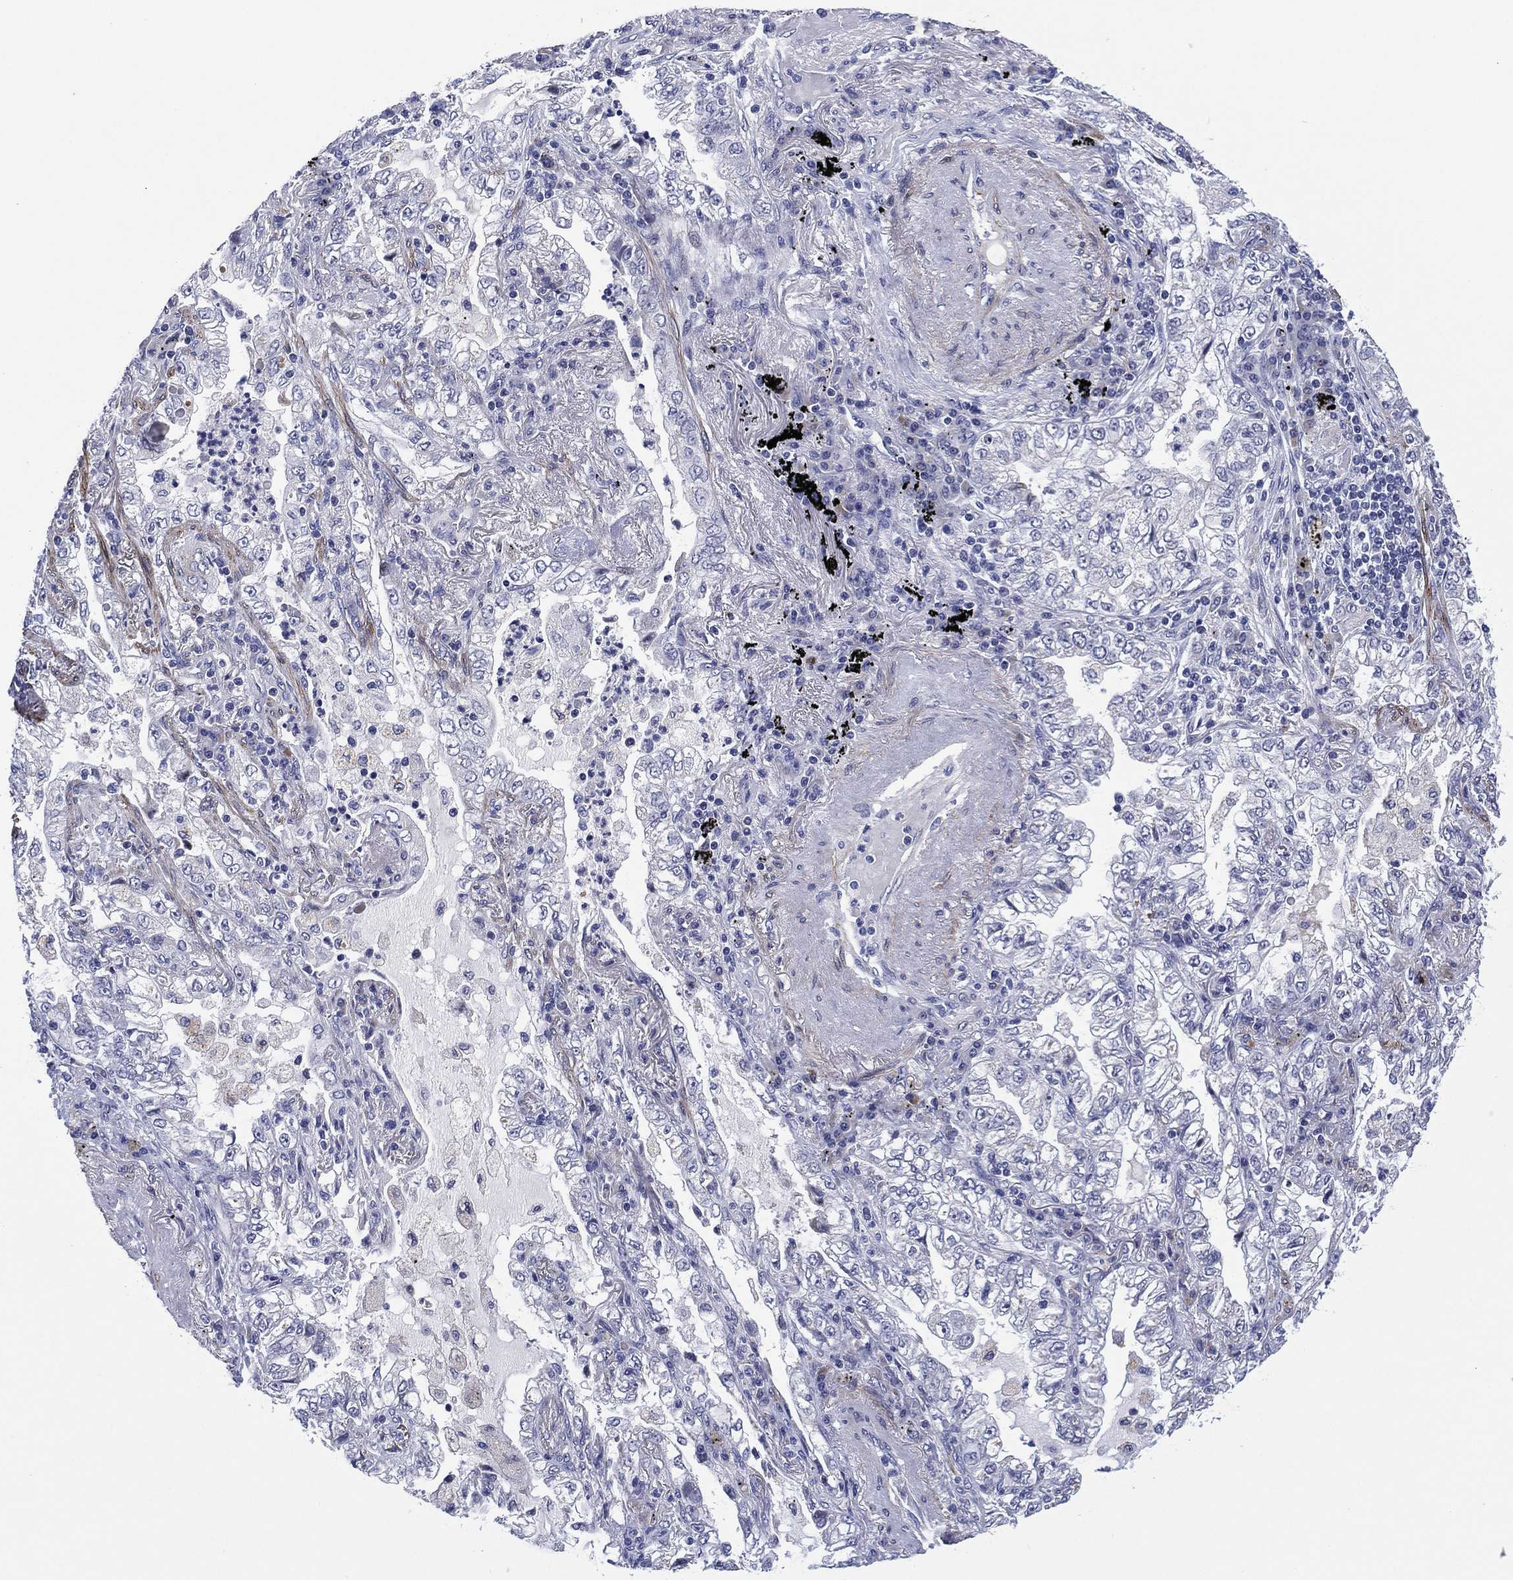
{"staining": {"intensity": "negative", "quantity": "none", "location": "none"}, "tissue": "lung cancer", "cell_type": "Tumor cells", "image_type": "cancer", "snomed": [{"axis": "morphology", "description": "Adenocarcinoma, NOS"}, {"axis": "topography", "description": "Lung"}], "caption": "Tumor cells show no significant protein positivity in lung cancer (adenocarcinoma).", "gene": "CLIP3", "patient": {"sex": "female", "age": 73}}